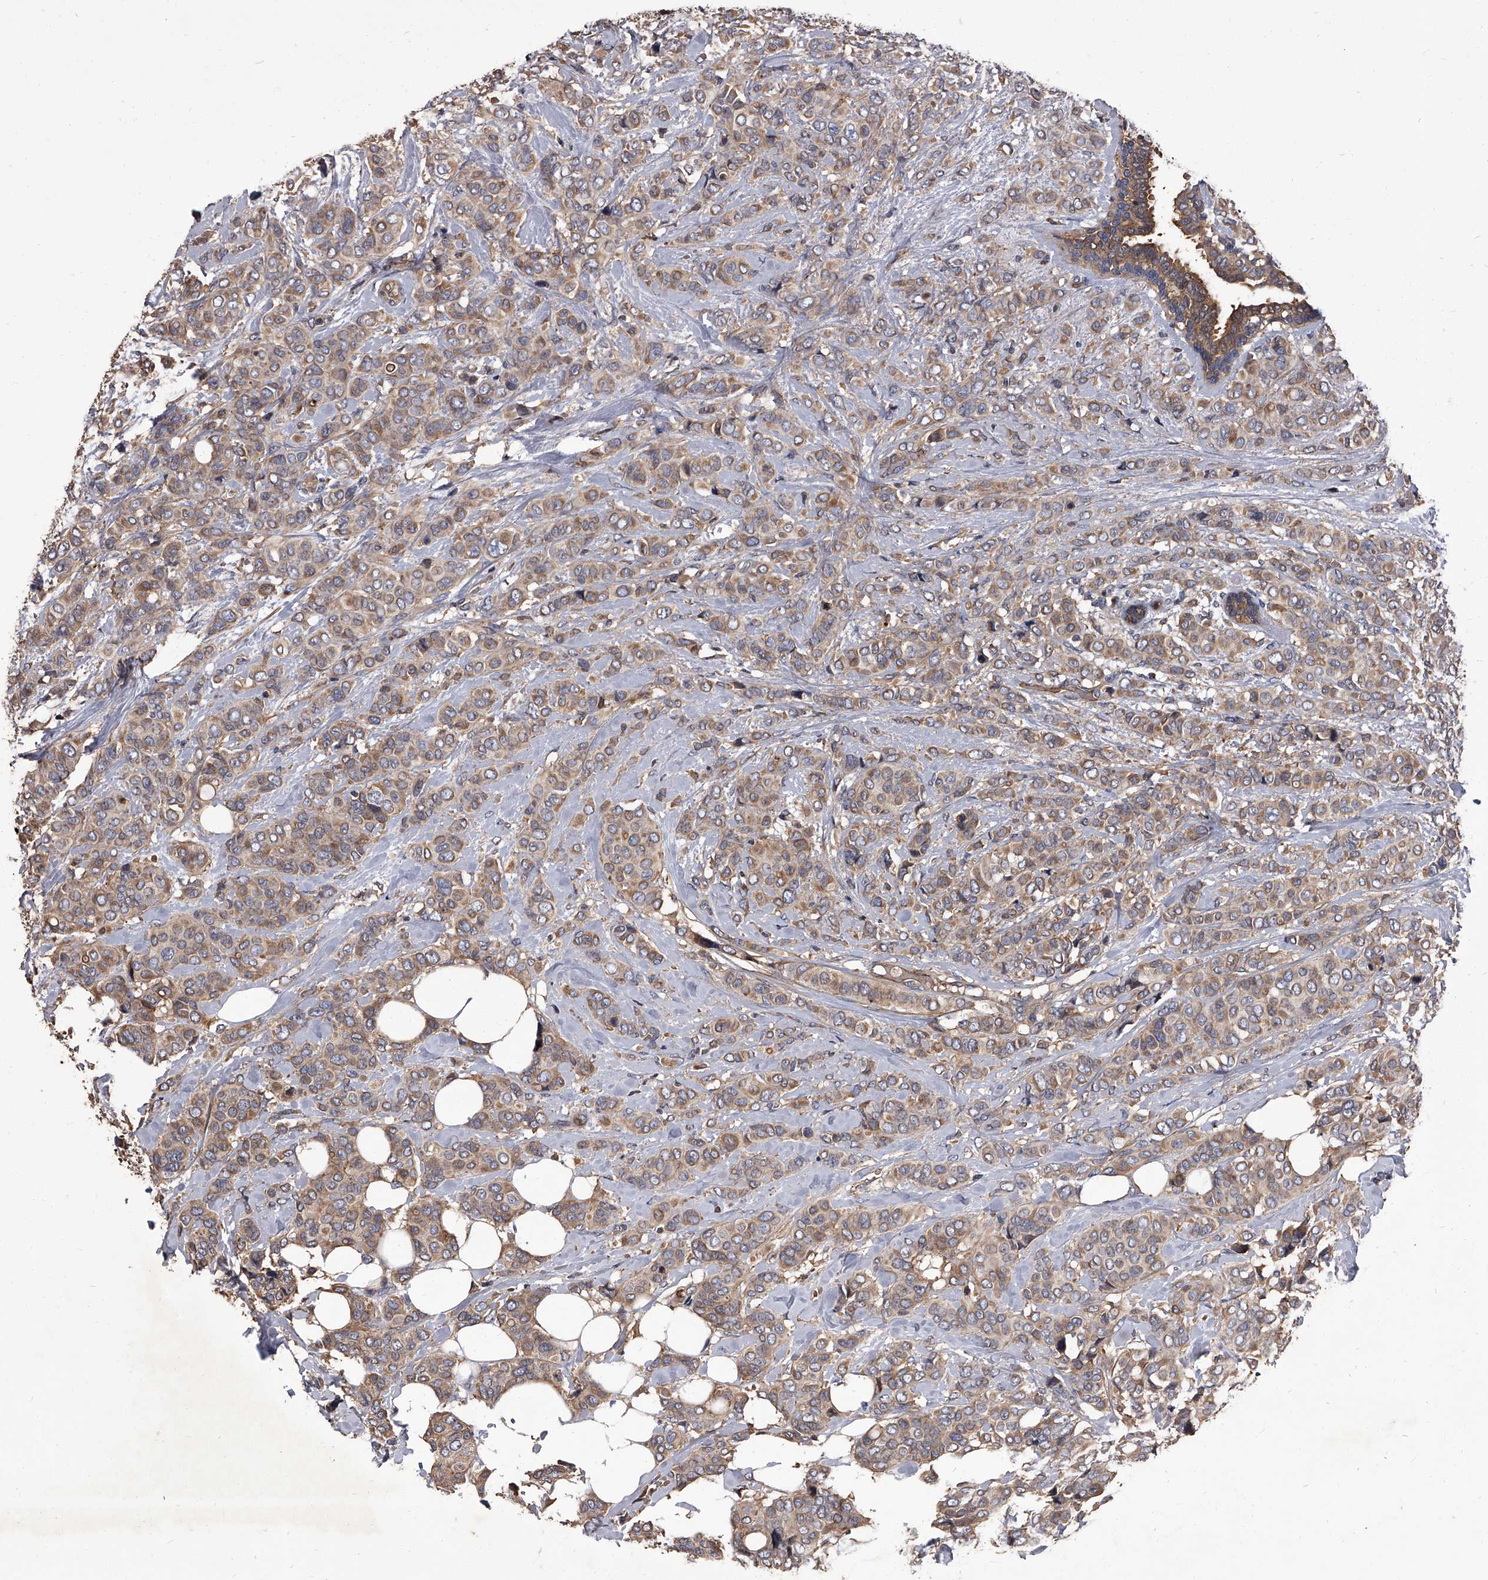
{"staining": {"intensity": "weak", "quantity": ">75%", "location": "cytoplasmic/membranous"}, "tissue": "breast cancer", "cell_type": "Tumor cells", "image_type": "cancer", "snomed": [{"axis": "morphology", "description": "Lobular carcinoma"}, {"axis": "topography", "description": "Breast"}], "caption": "Protein staining of breast lobular carcinoma tissue demonstrates weak cytoplasmic/membranous expression in approximately >75% of tumor cells. The staining was performed using DAB to visualize the protein expression in brown, while the nuclei were stained in blue with hematoxylin (Magnification: 20x).", "gene": "STK36", "patient": {"sex": "female", "age": 51}}